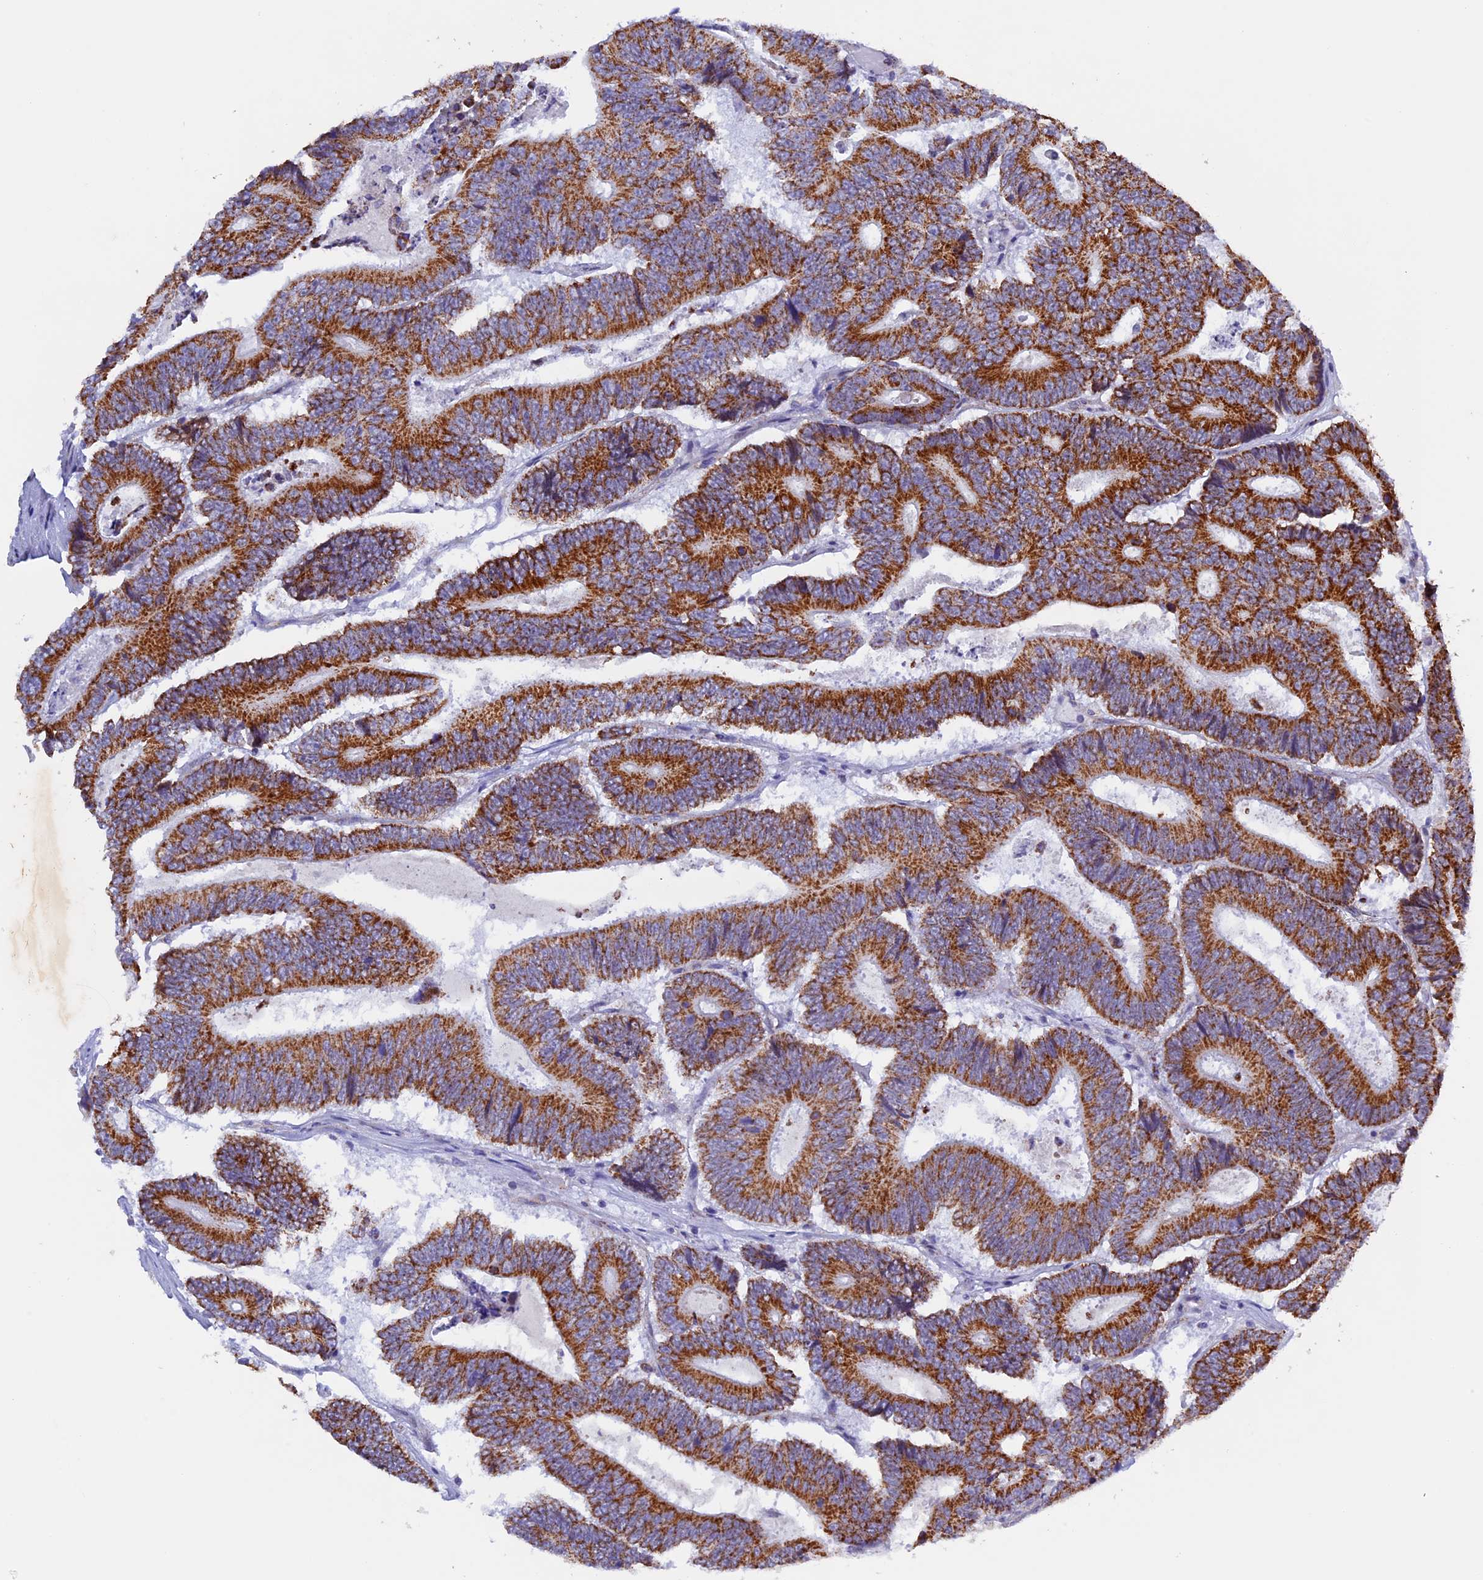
{"staining": {"intensity": "moderate", "quantity": ">75%", "location": "cytoplasmic/membranous"}, "tissue": "colorectal cancer", "cell_type": "Tumor cells", "image_type": "cancer", "snomed": [{"axis": "morphology", "description": "Adenocarcinoma, NOS"}, {"axis": "topography", "description": "Colon"}], "caption": "A photomicrograph of adenocarcinoma (colorectal) stained for a protein reveals moderate cytoplasmic/membranous brown staining in tumor cells.", "gene": "TFAM", "patient": {"sex": "male", "age": 83}}